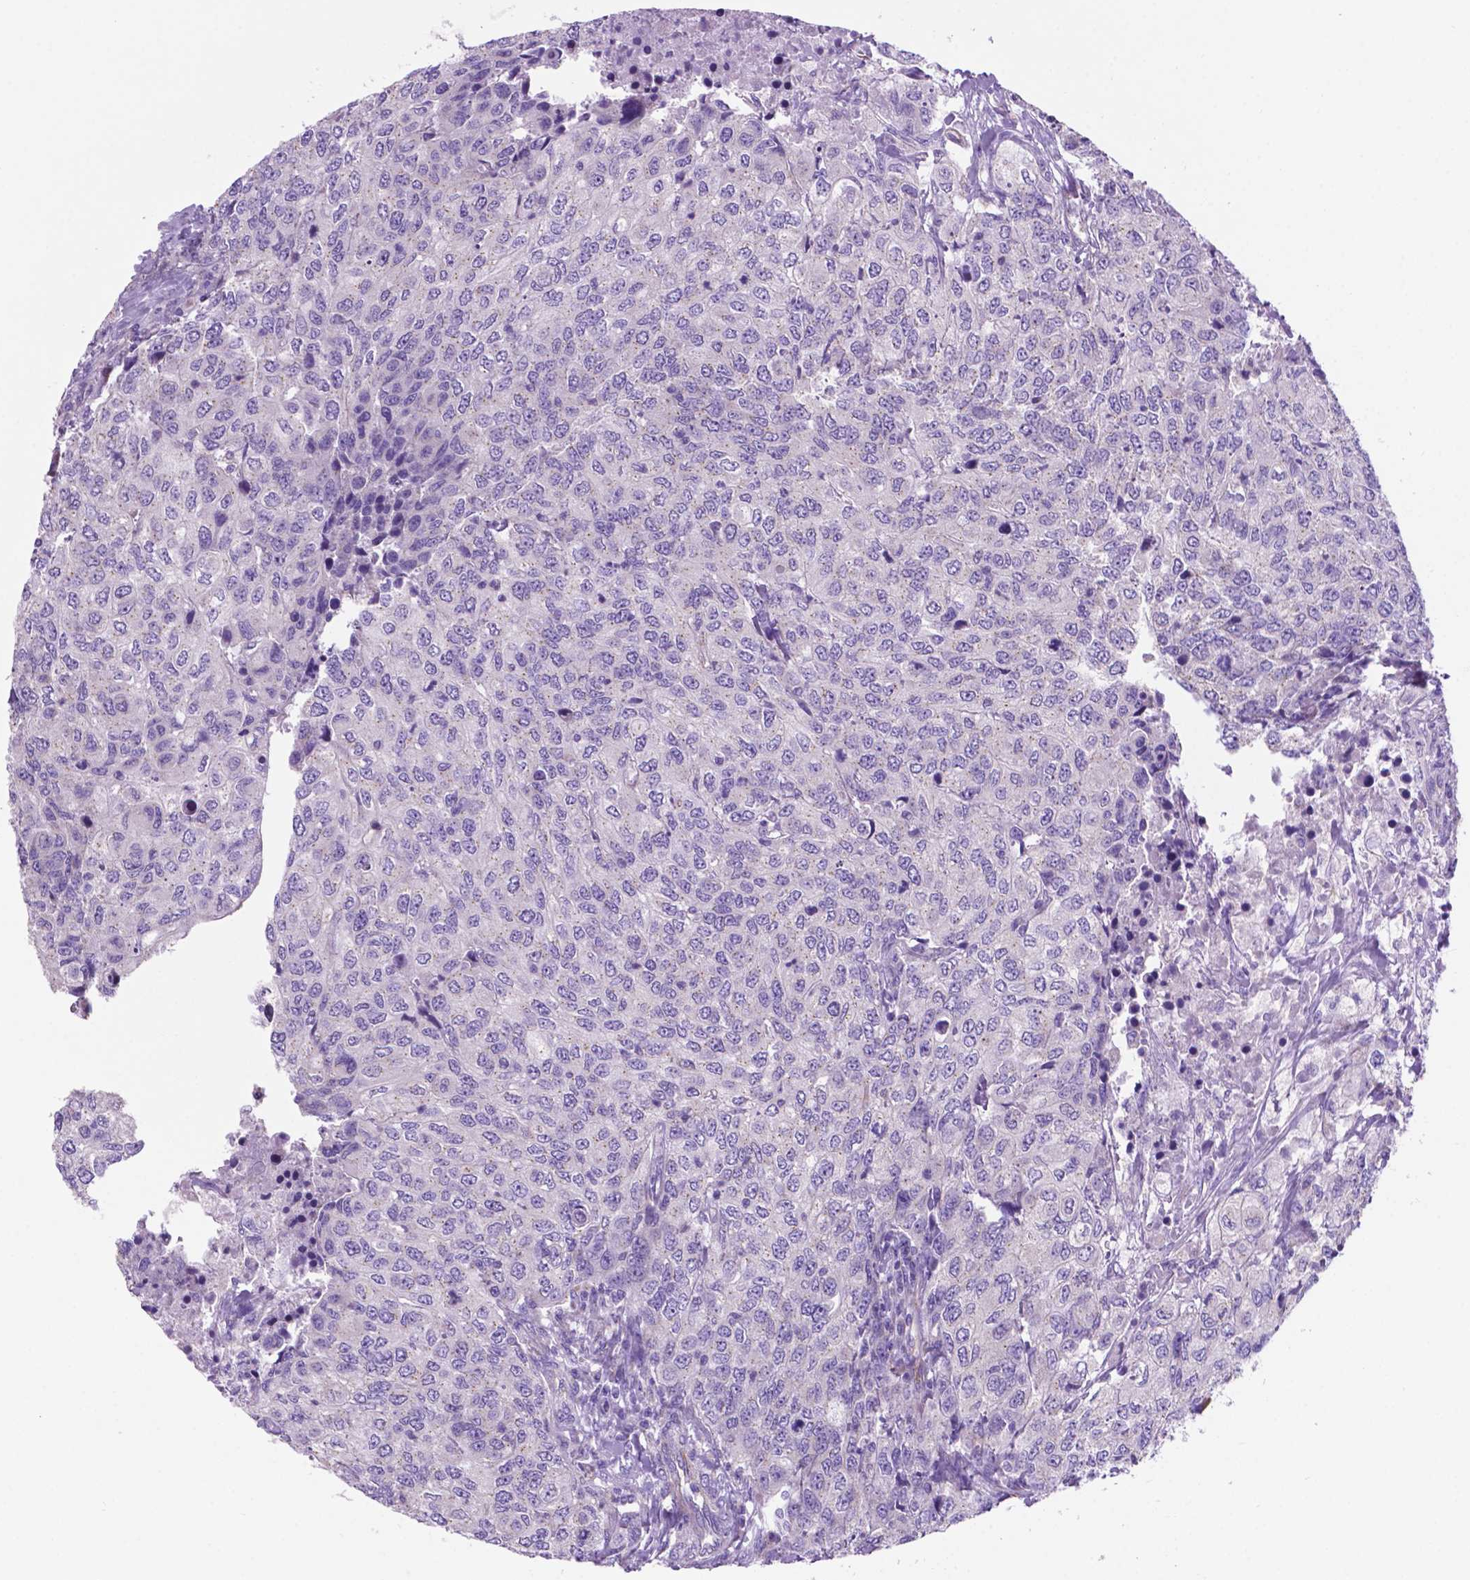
{"staining": {"intensity": "negative", "quantity": "none", "location": "none"}, "tissue": "urothelial cancer", "cell_type": "Tumor cells", "image_type": "cancer", "snomed": [{"axis": "morphology", "description": "Urothelial carcinoma, High grade"}, {"axis": "topography", "description": "Urinary bladder"}], "caption": "Immunohistochemical staining of human urothelial cancer shows no significant expression in tumor cells. (DAB immunohistochemistry visualized using brightfield microscopy, high magnification).", "gene": "TMEM121B", "patient": {"sex": "female", "age": 78}}